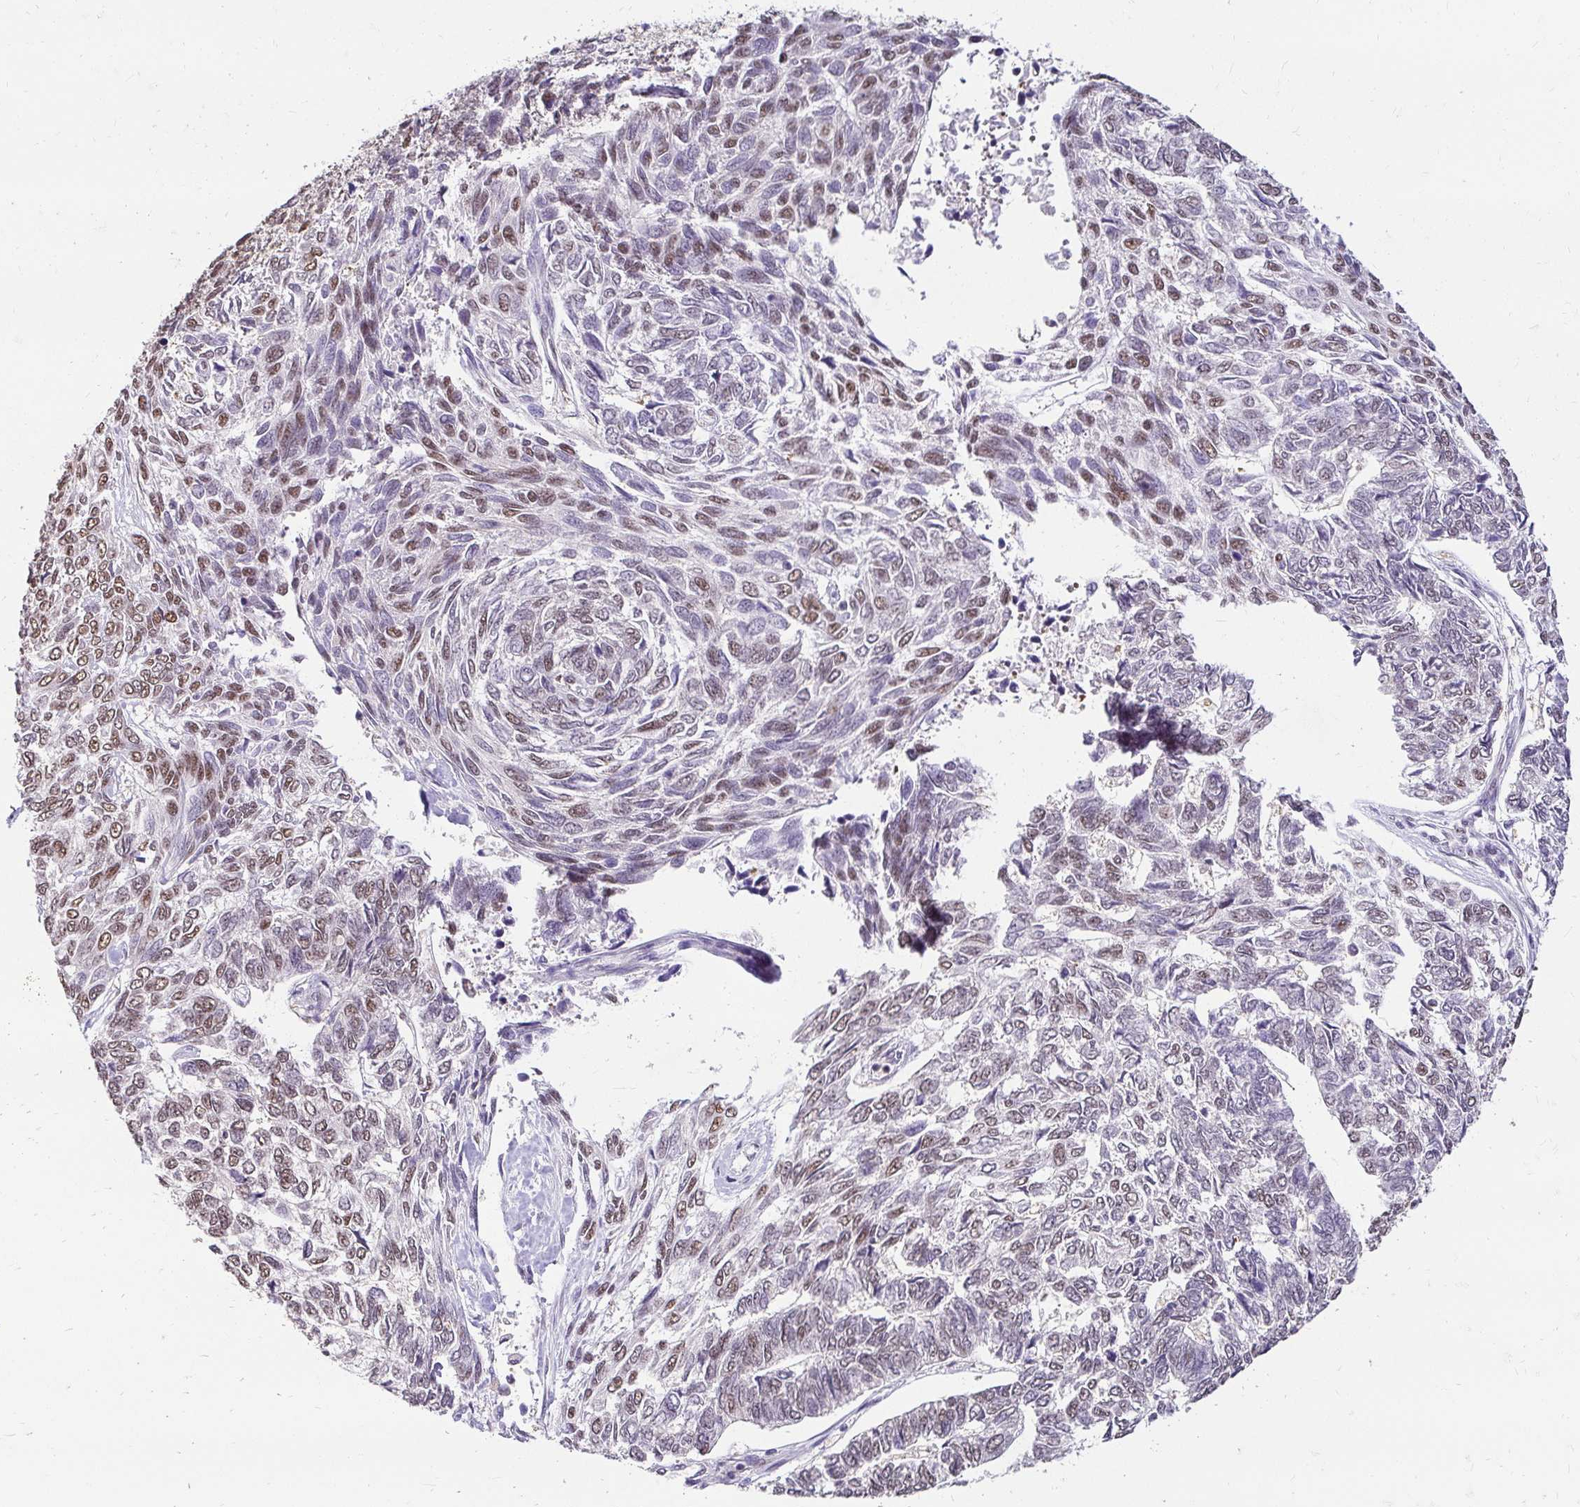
{"staining": {"intensity": "moderate", "quantity": "25%-75%", "location": "nuclear"}, "tissue": "skin cancer", "cell_type": "Tumor cells", "image_type": "cancer", "snomed": [{"axis": "morphology", "description": "Basal cell carcinoma"}, {"axis": "topography", "description": "Skin"}], "caption": "The immunohistochemical stain highlights moderate nuclear positivity in tumor cells of skin cancer (basal cell carcinoma) tissue. The staining was performed using DAB (3,3'-diaminobenzidine) to visualize the protein expression in brown, while the nuclei were stained in blue with hematoxylin (Magnification: 20x).", "gene": "RIMS4", "patient": {"sex": "female", "age": 65}}